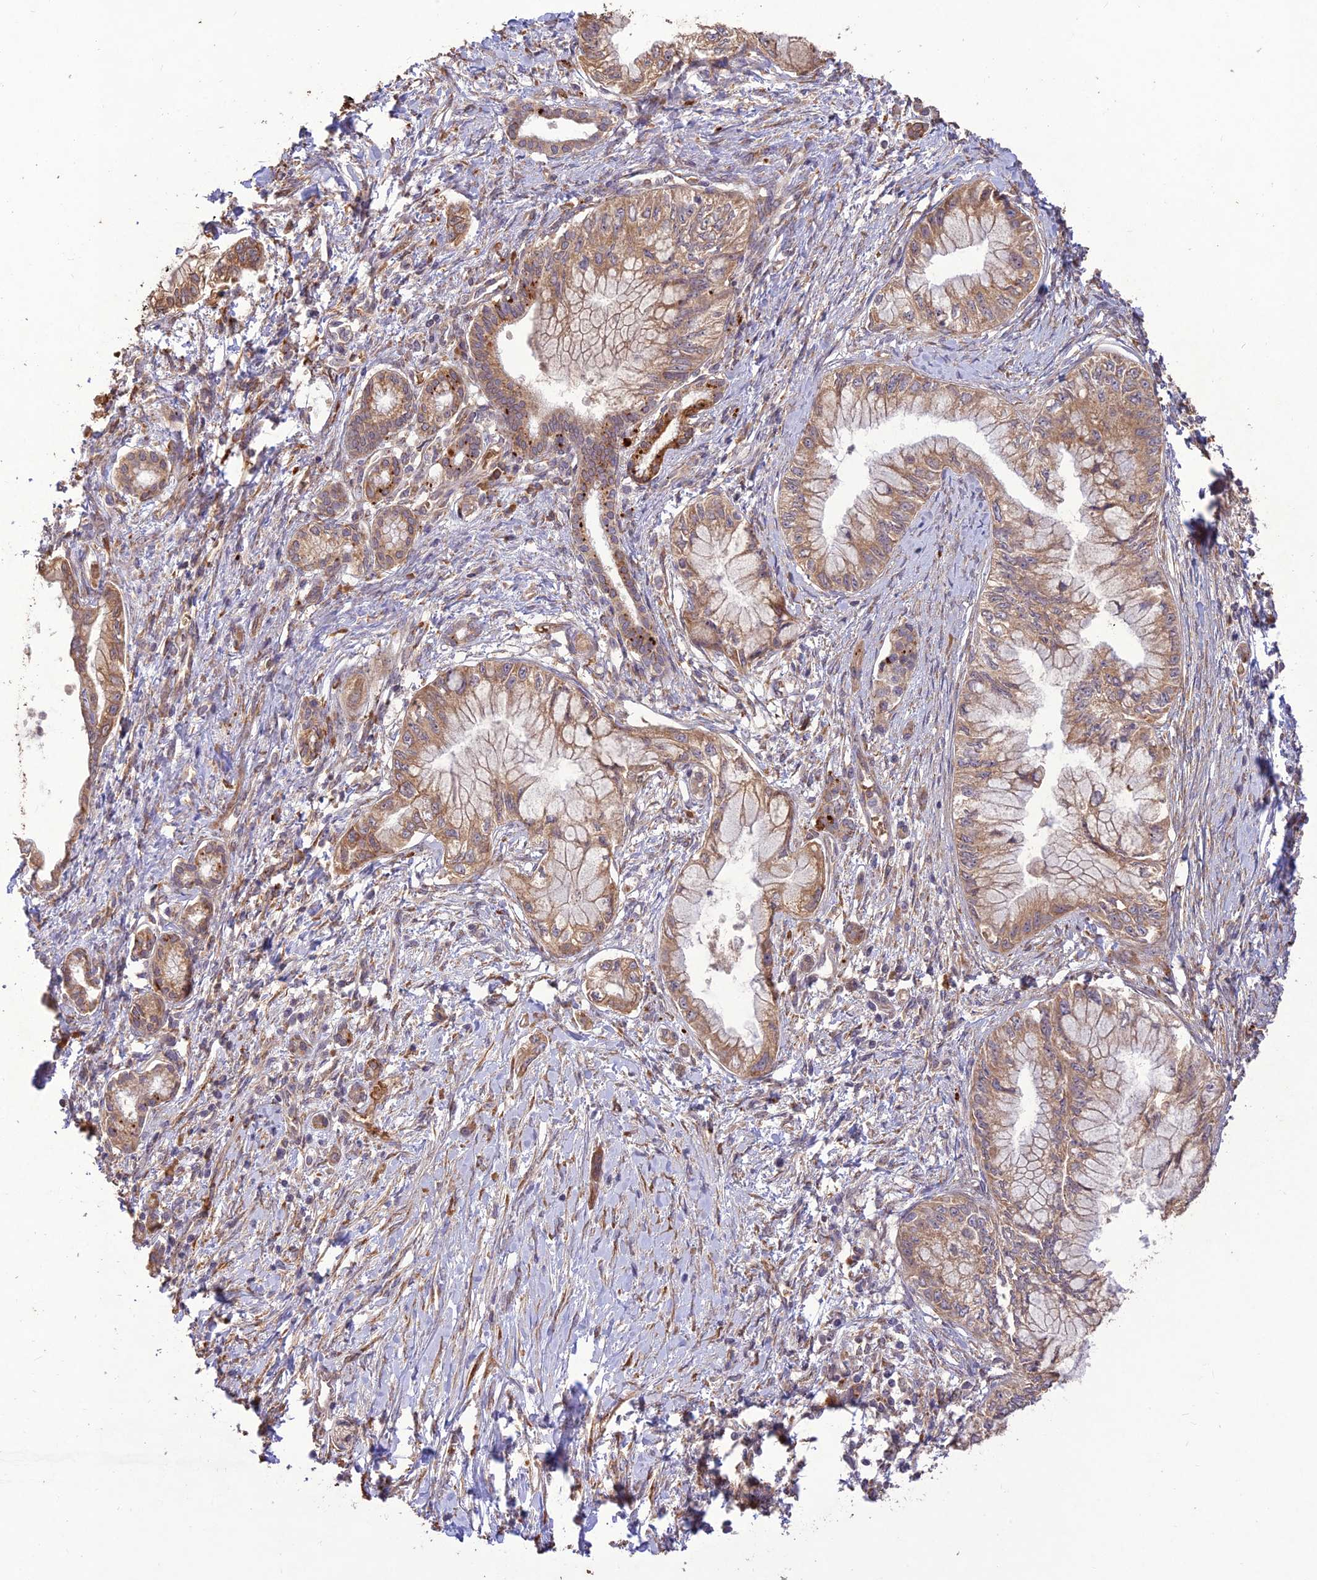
{"staining": {"intensity": "moderate", "quantity": ">75%", "location": "cytoplasmic/membranous"}, "tissue": "pancreatic cancer", "cell_type": "Tumor cells", "image_type": "cancer", "snomed": [{"axis": "morphology", "description": "Adenocarcinoma, NOS"}, {"axis": "topography", "description": "Pancreas"}], "caption": "A high-resolution histopathology image shows immunohistochemistry staining of pancreatic adenocarcinoma, which shows moderate cytoplasmic/membranous staining in about >75% of tumor cells.", "gene": "PPP1R11", "patient": {"sex": "male", "age": 48}}